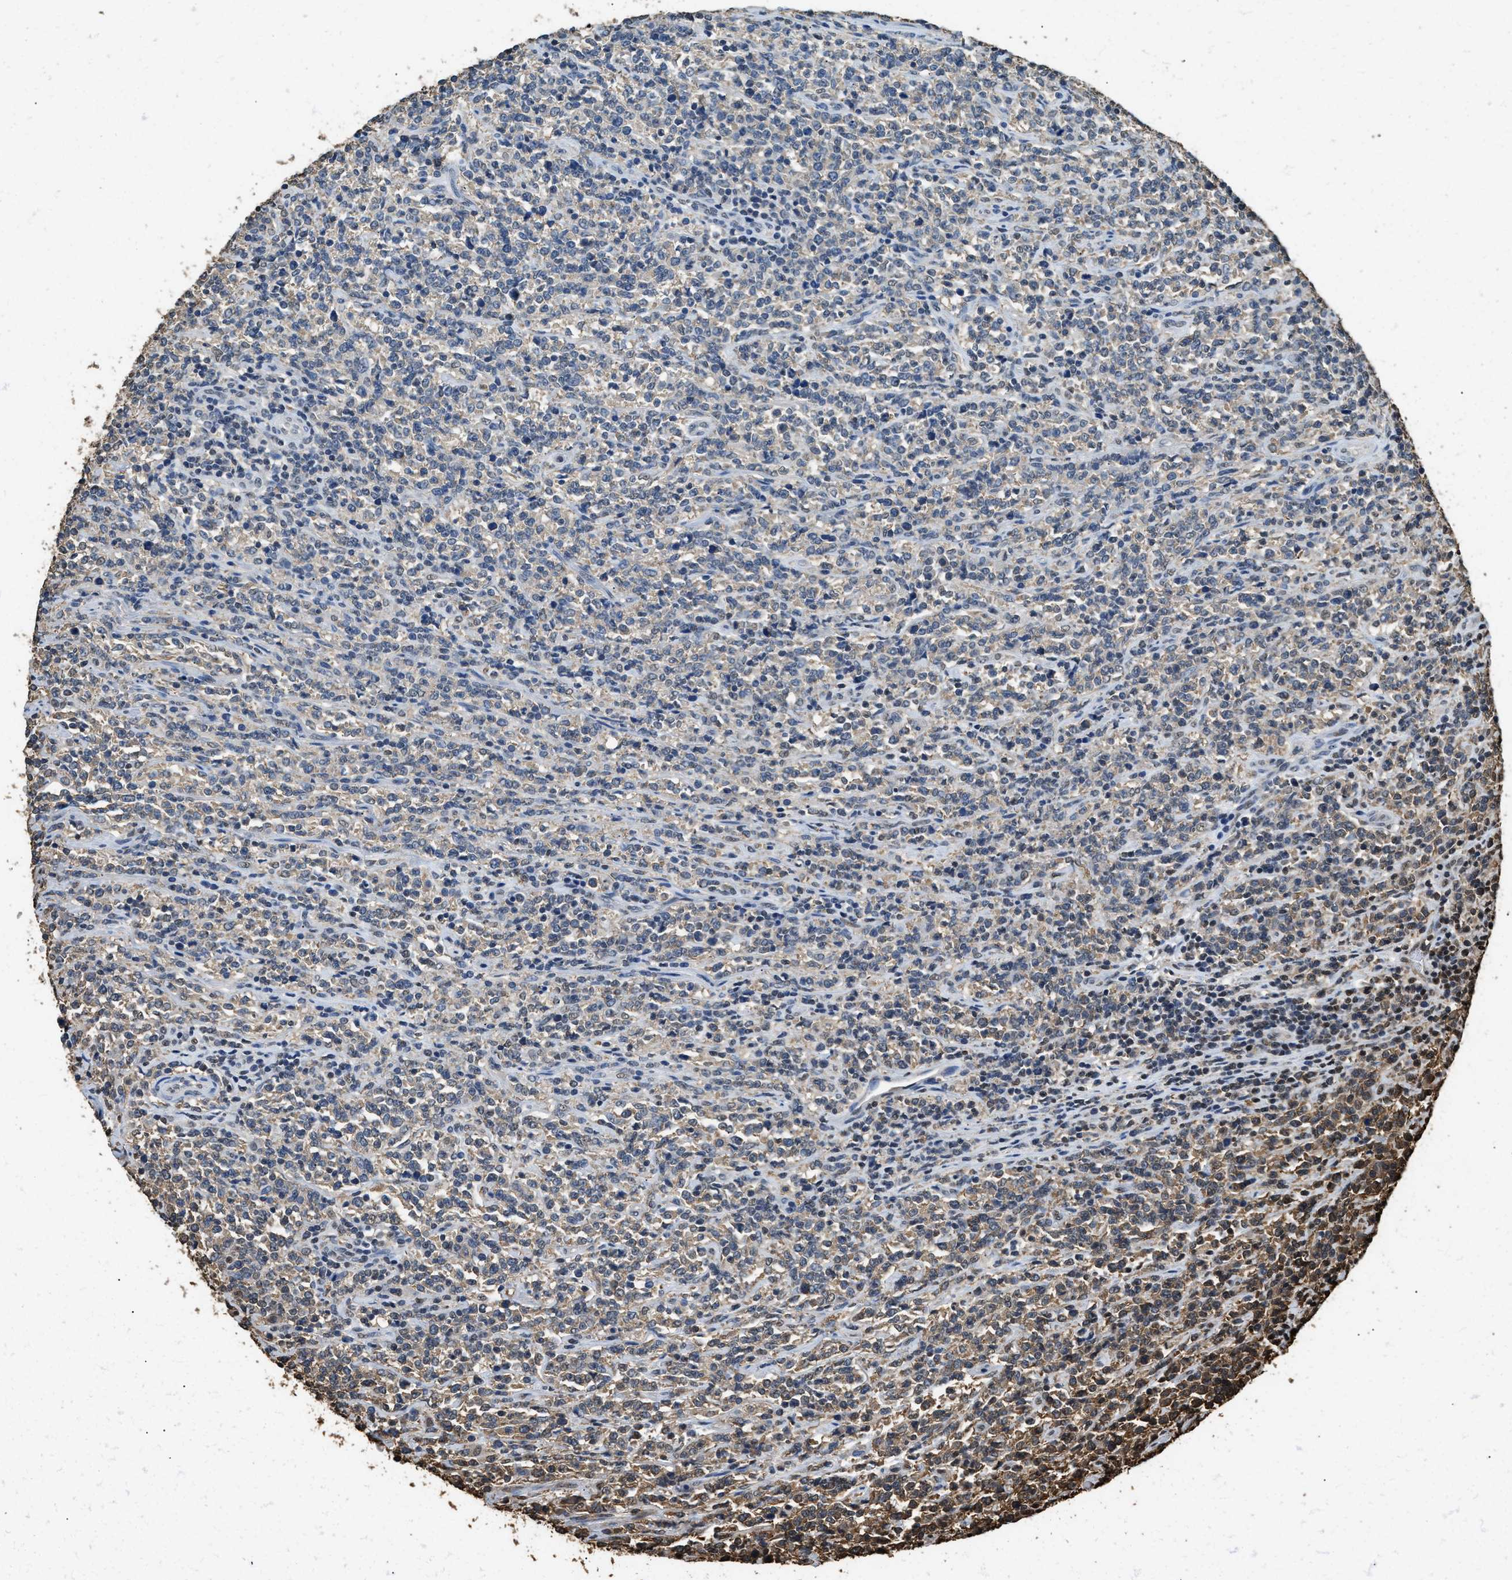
{"staining": {"intensity": "negative", "quantity": "none", "location": "none"}, "tissue": "lymphoma", "cell_type": "Tumor cells", "image_type": "cancer", "snomed": [{"axis": "morphology", "description": "Malignant lymphoma, non-Hodgkin's type, High grade"}, {"axis": "topography", "description": "Soft tissue"}], "caption": "Immunohistochemistry (IHC) image of neoplastic tissue: high-grade malignant lymphoma, non-Hodgkin's type stained with DAB (3,3'-diaminobenzidine) exhibits no significant protein expression in tumor cells. (DAB (3,3'-diaminobenzidine) IHC visualized using brightfield microscopy, high magnification).", "gene": "GAPDH", "patient": {"sex": "male", "age": 18}}